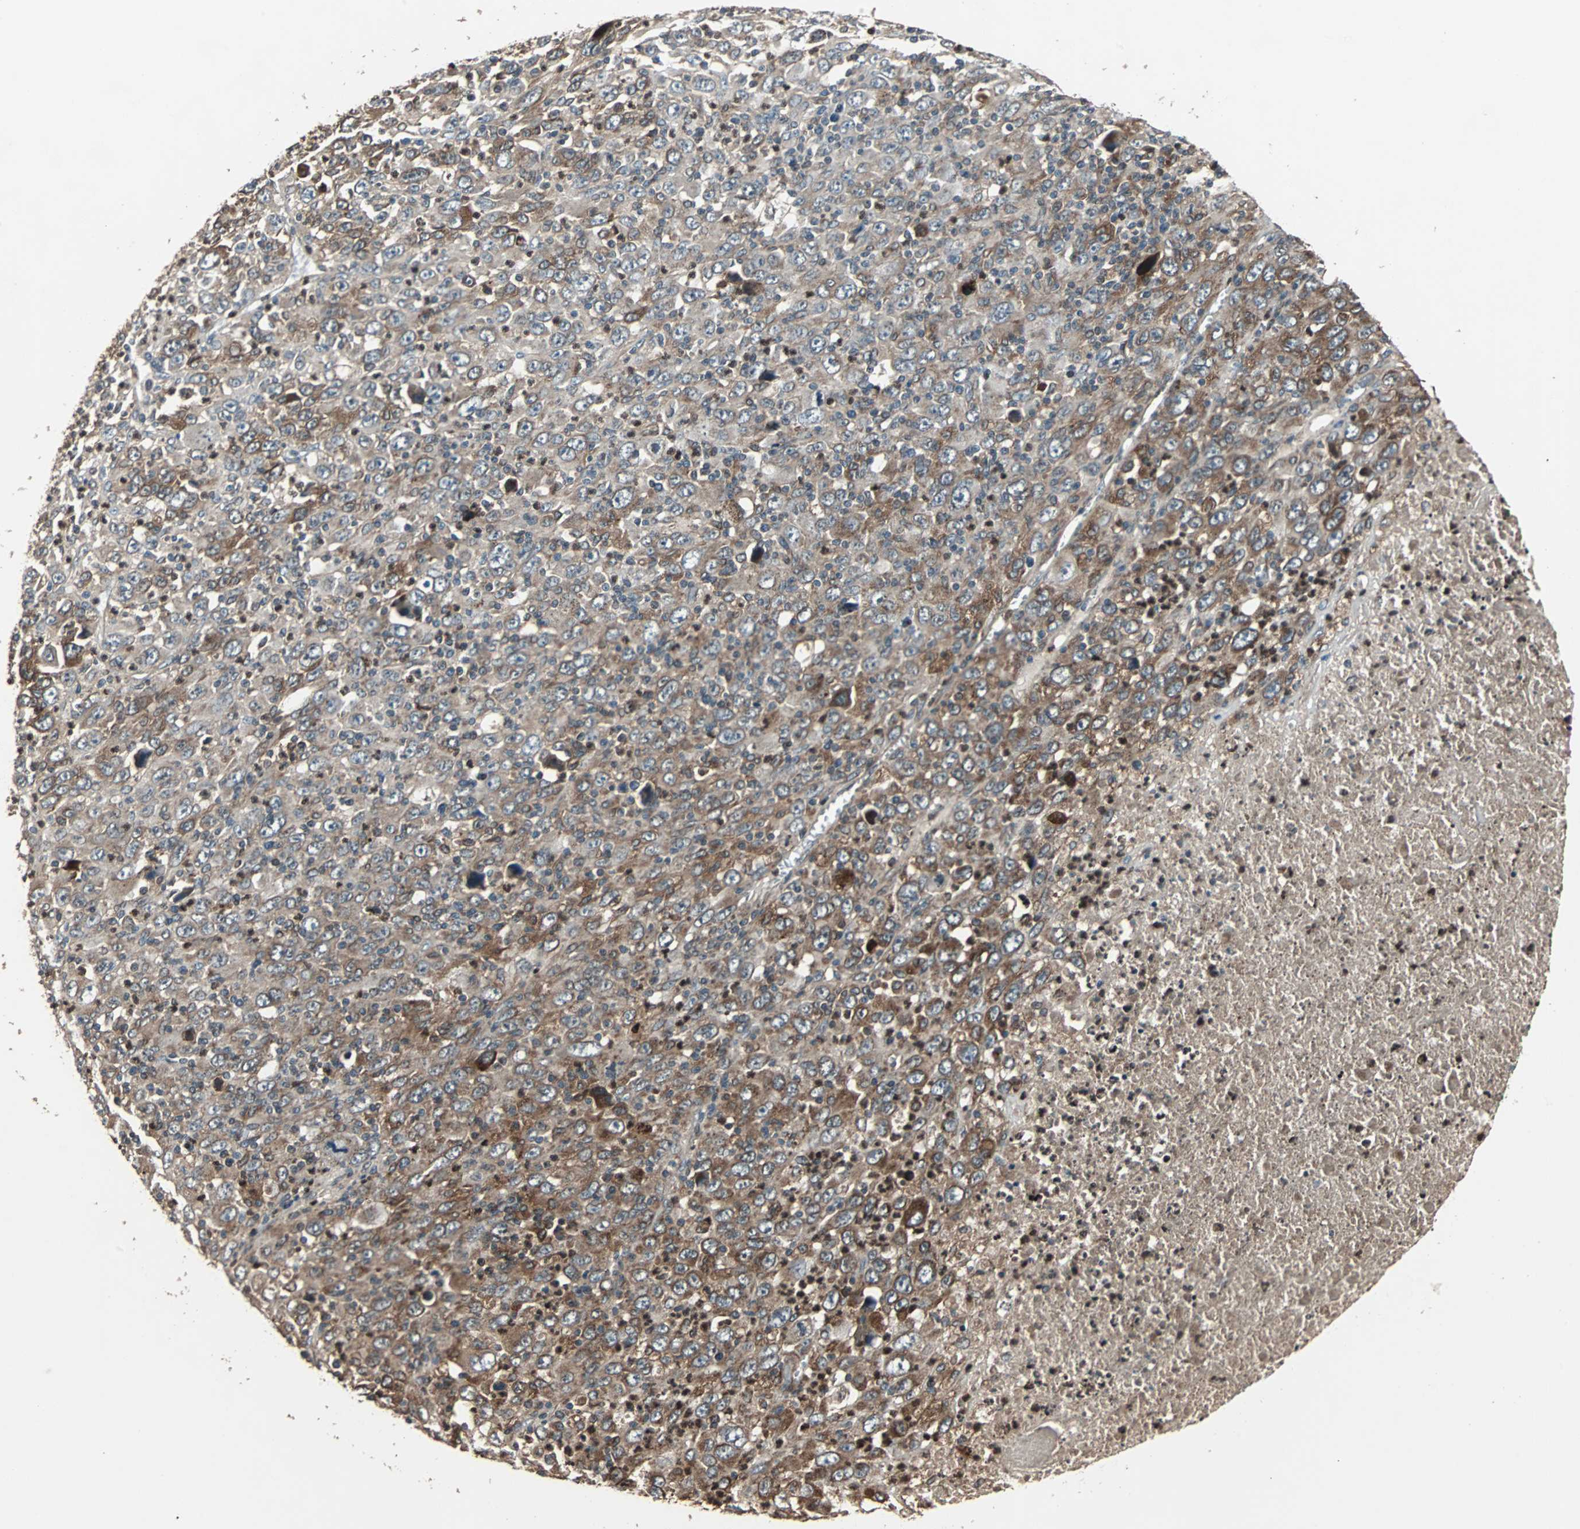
{"staining": {"intensity": "moderate", "quantity": ">75%", "location": "cytoplasmic/membranous"}, "tissue": "melanoma", "cell_type": "Tumor cells", "image_type": "cancer", "snomed": [{"axis": "morphology", "description": "Malignant melanoma, Metastatic site"}, {"axis": "topography", "description": "Skin"}], "caption": "Malignant melanoma (metastatic site) stained with a brown dye shows moderate cytoplasmic/membranous positive staining in approximately >75% of tumor cells.", "gene": "RAB7A", "patient": {"sex": "female", "age": 56}}